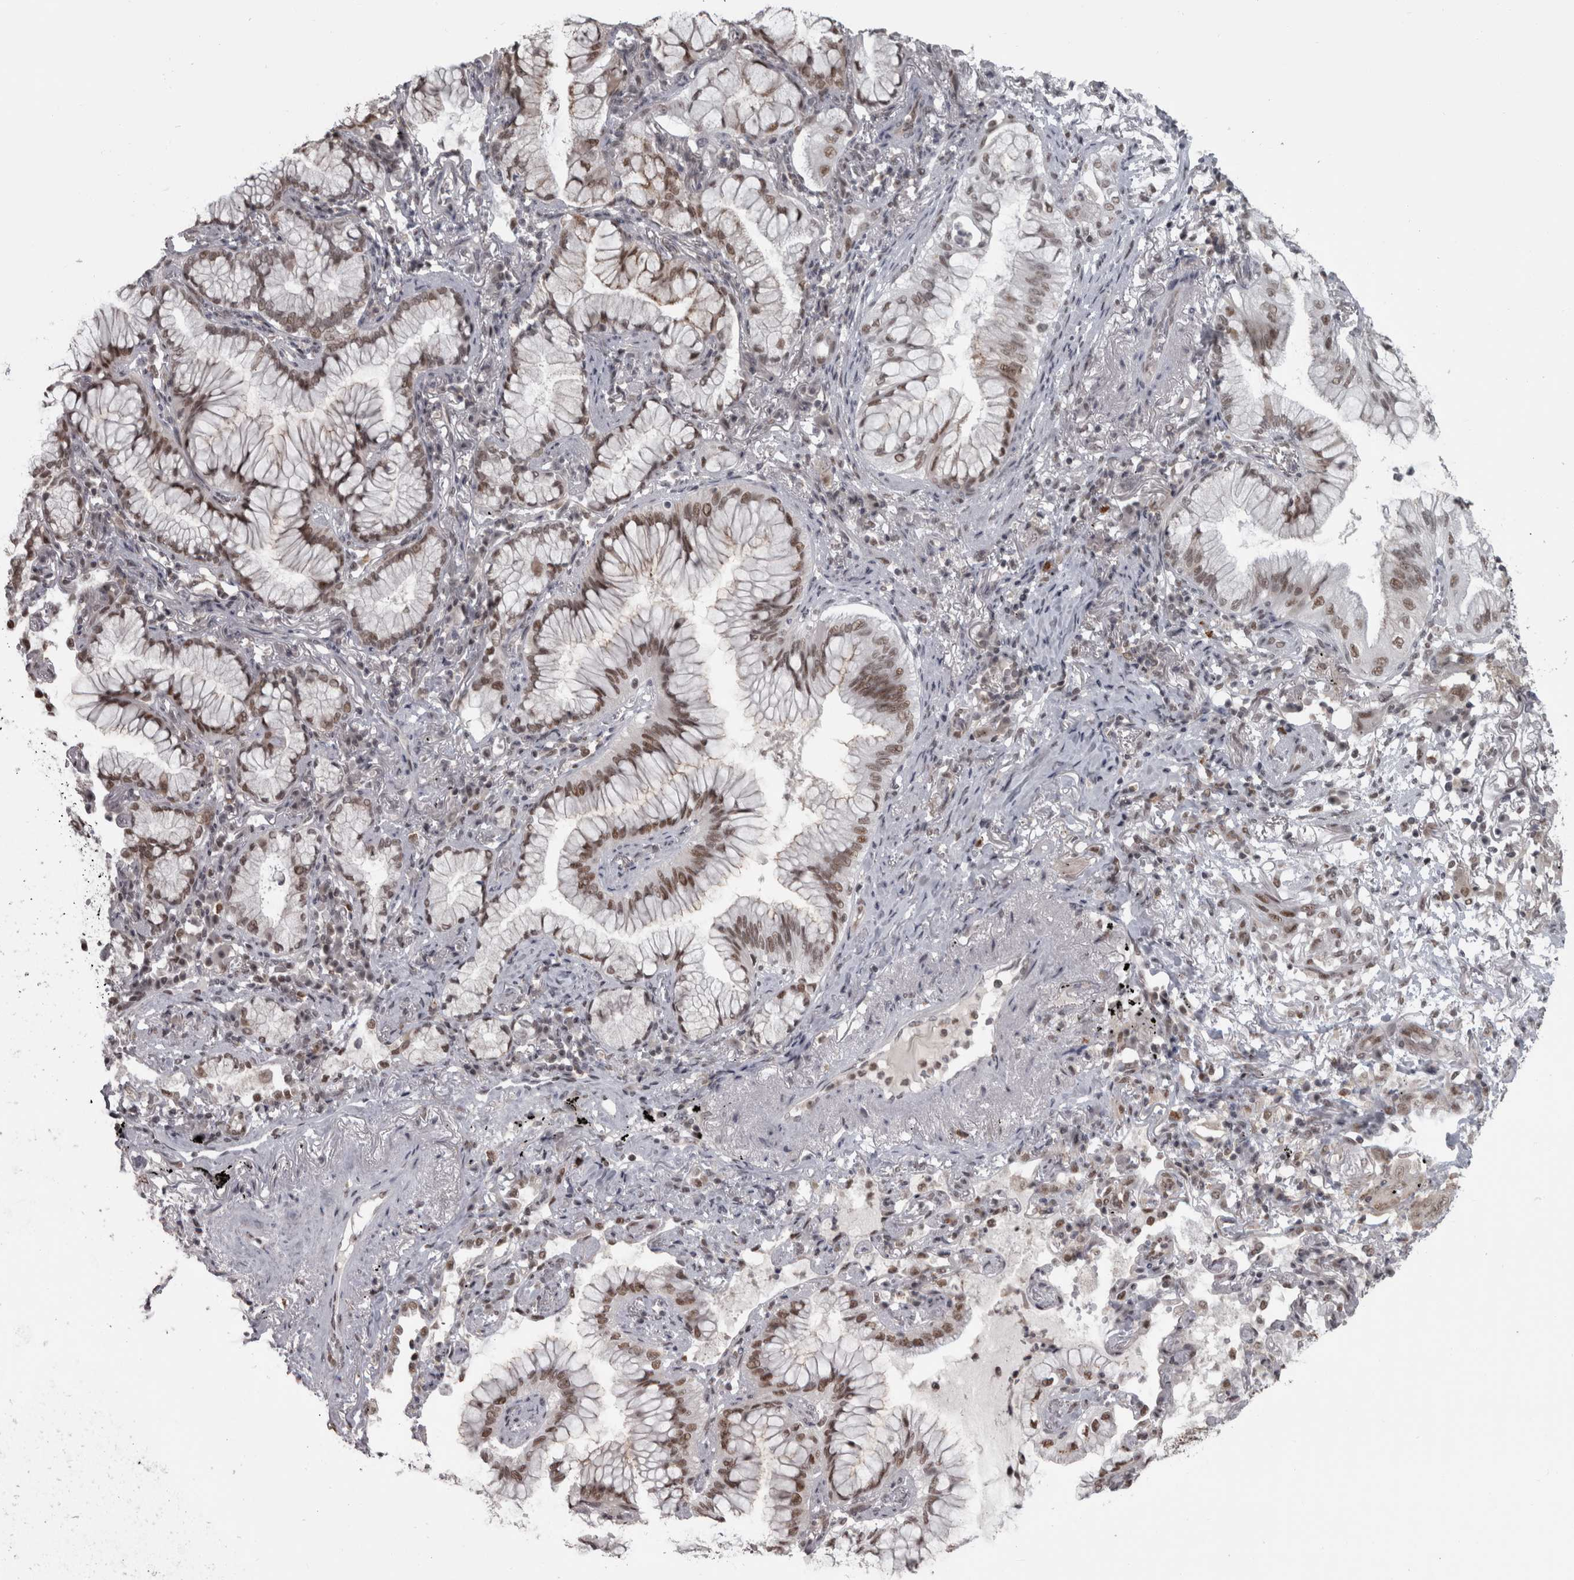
{"staining": {"intensity": "moderate", "quantity": ">75%", "location": "nuclear"}, "tissue": "lung cancer", "cell_type": "Tumor cells", "image_type": "cancer", "snomed": [{"axis": "morphology", "description": "Adenocarcinoma, NOS"}, {"axis": "topography", "description": "Lung"}], "caption": "Immunohistochemical staining of adenocarcinoma (lung) displays medium levels of moderate nuclear protein positivity in about >75% of tumor cells. (Brightfield microscopy of DAB IHC at high magnification).", "gene": "MICU3", "patient": {"sex": "female", "age": 70}}